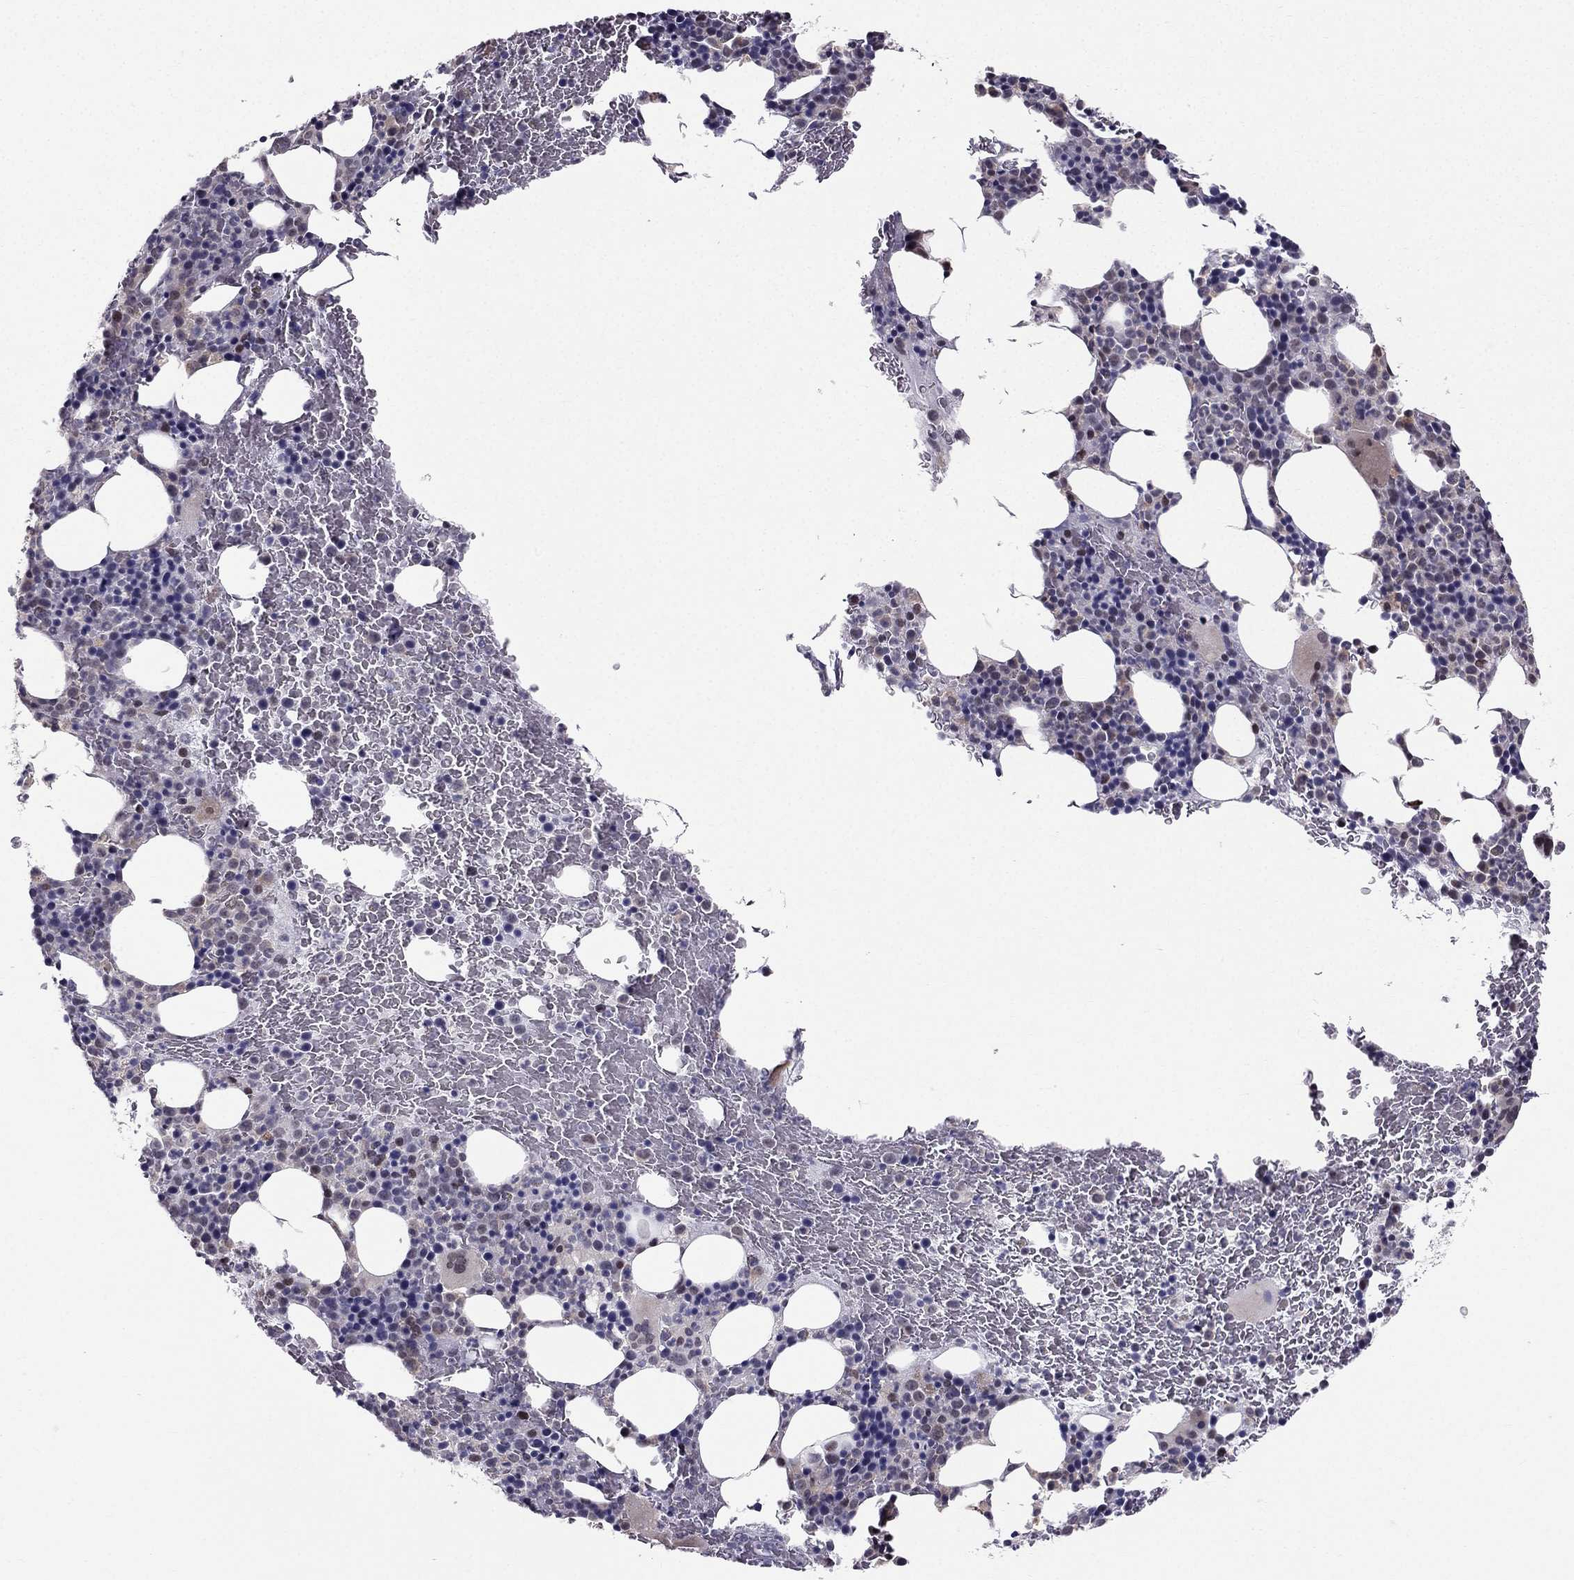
{"staining": {"intensity": "moderate", "quantity": "<25%", "location": "nuclear"}, "tissue": "bone marrow", "cell_type": "Hematopoietic cells", "image_type": "normal", "snomed": [{"axis": "morphology", "description": "Normal tissue, NOS"}, {"axis": "topography", "description": "Bone marrow"}], "caption": "Protein analysis of unremarkable bone marrow displays moderate nuclear positivity in approximately <25% of hematopoietic cells. (DAB (3,3'-diaminobenzidine) IHC with brightfield microscopy, high magnification).", "gene": "RPRD2", "patient": {"sex": "male", "age": 72}}